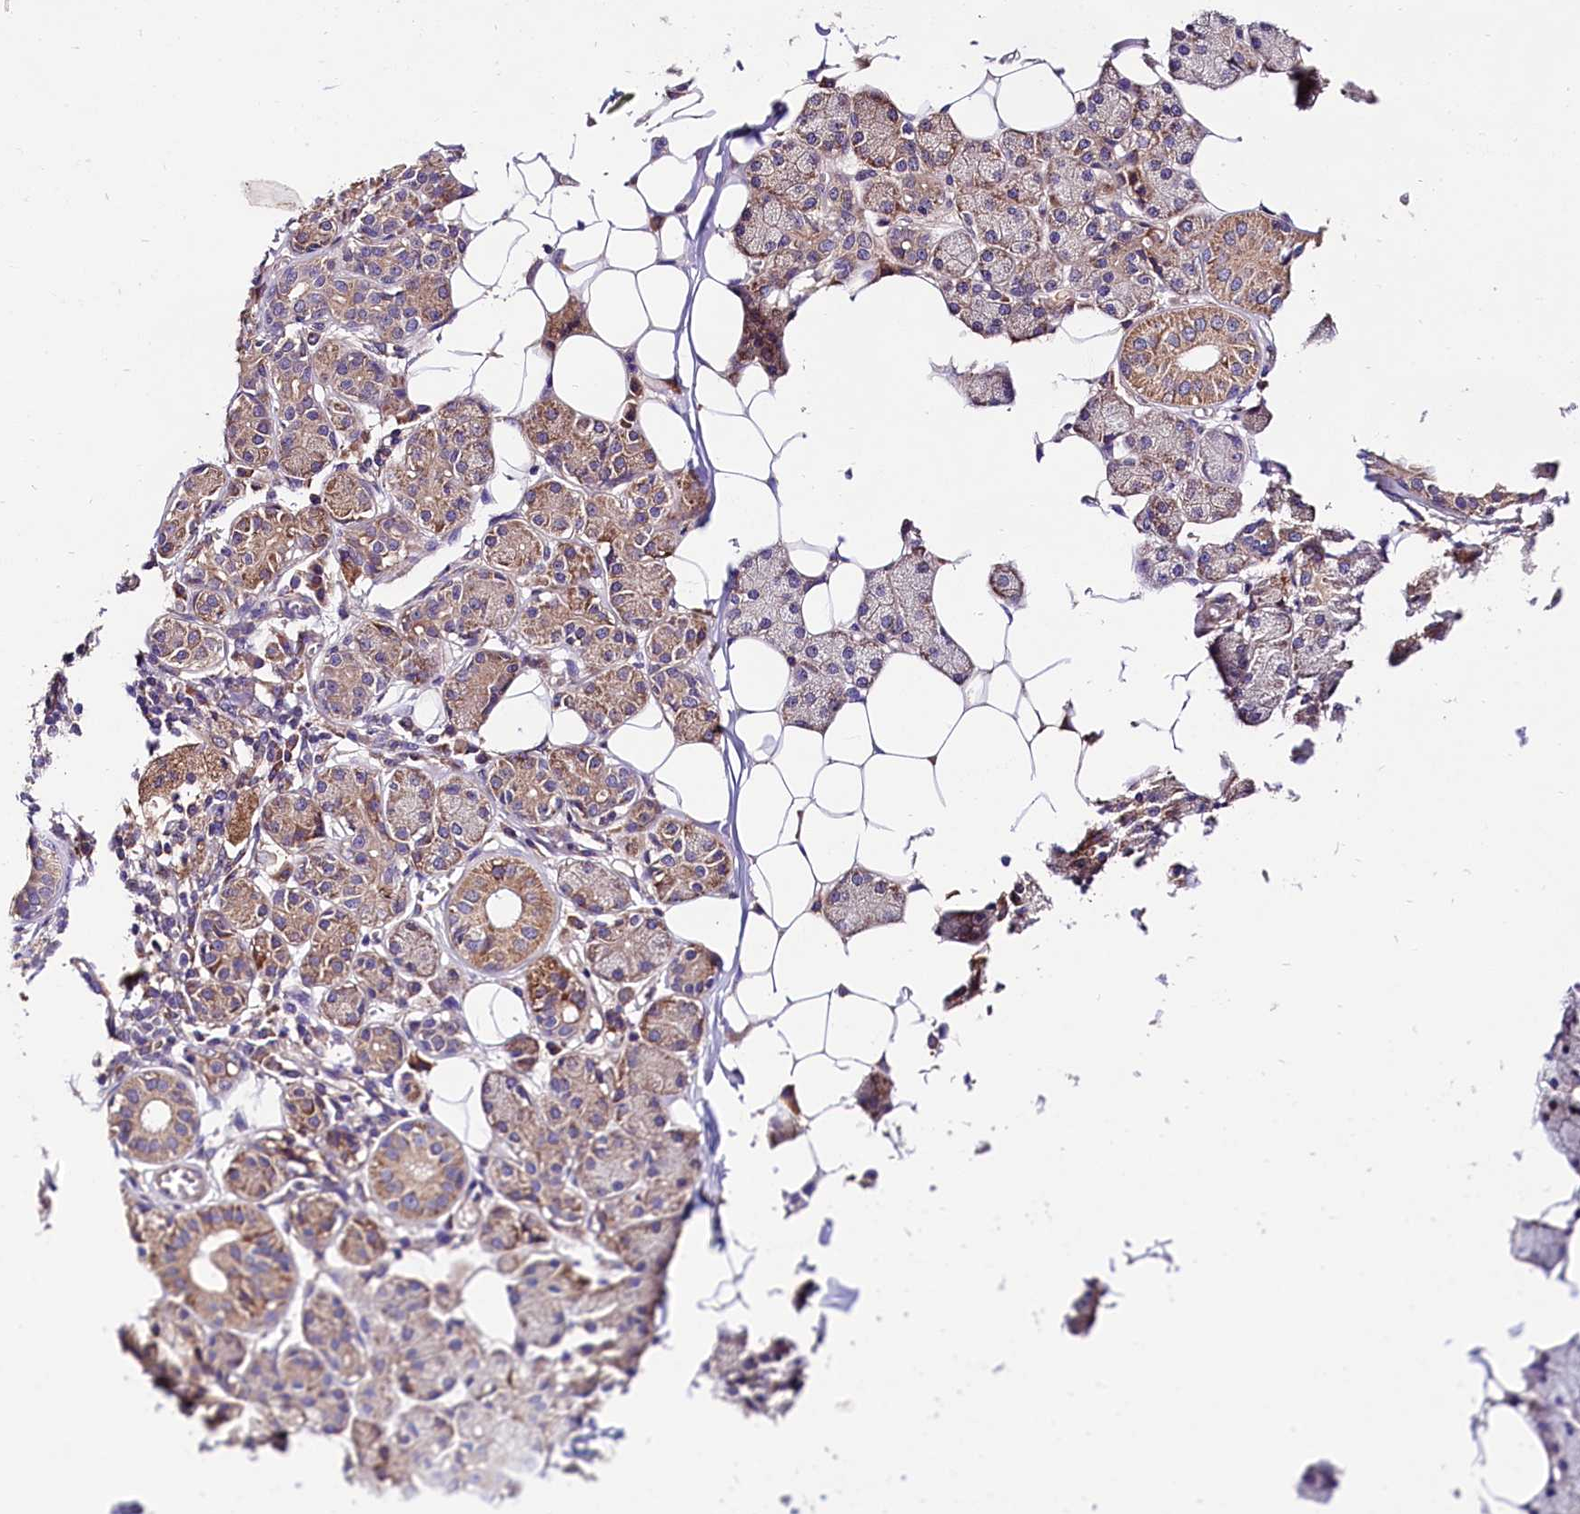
{"staining": {"intensity": "weak", "quantity": ">75%", "location": "cytoplasmic/membranous"}, "tissue": "salivary gland", "cell_type": "Glandular cells", "image_type": "normal", "snomed": [{"axis": "morphology", "description": "Normal tissue, NOS"}, {"axis": "topography", "description": "Salivary gland"}], "caption": "Protein expression analysis of unremarkable salivary gland exhibits weak cytoplasmic/membranous staining in about >75% of glandular cells. (DAB (3,3'-diaminobenzidine) IHC, brown staining for protein, blue staining for nuclei).", "gene": "SPG11", "patient": {"sex": "female", "age": 33}}